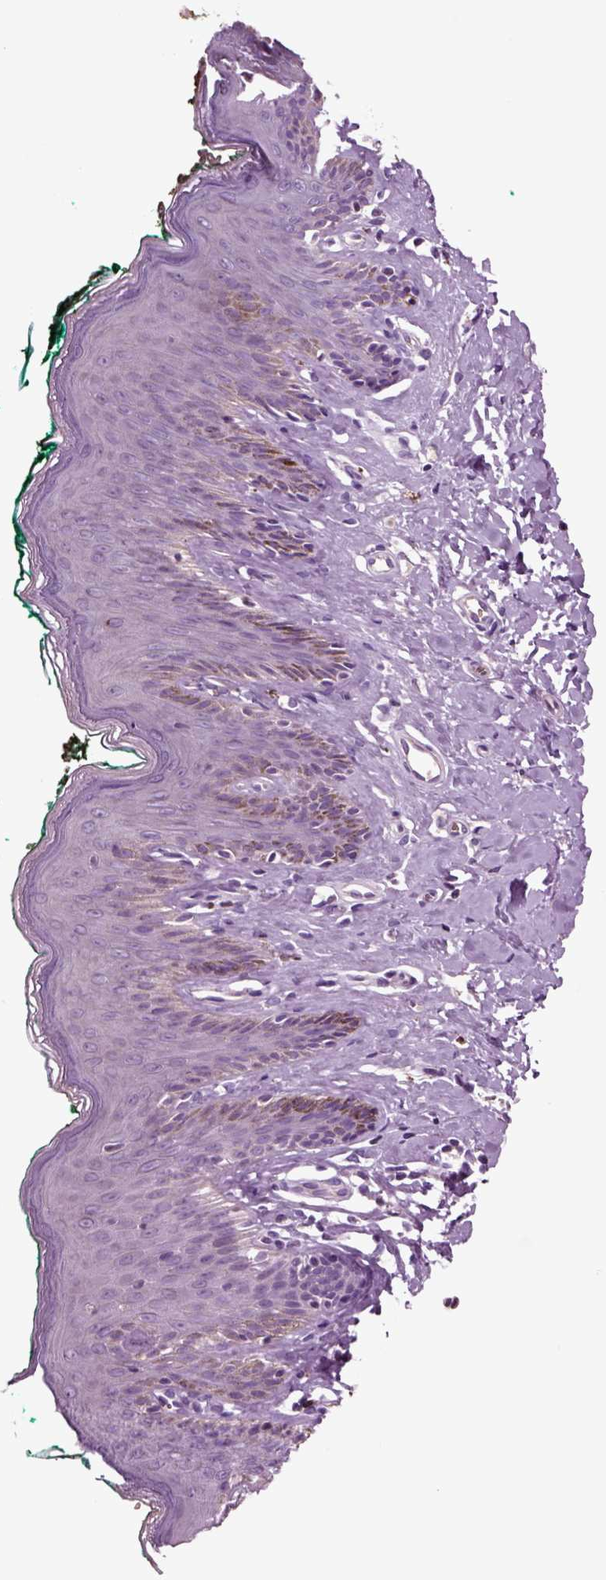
{"staining": {"intensity": "negative", "quantity": "none", "location": "none"}, "tissue": "skin", "cell_type": "Epidermal cells", "image_type": "normal", "snomed": [{"axis": "morphology", "description": "Normal tissue, NOS"}, {"axis": "topography", "description": "Vulva"}], "caption": "Image shows no protein expression in epidermal cells of unremarkable skin.", "gene": "CHGB", "patient": {"sex": "female", "age": 66}}